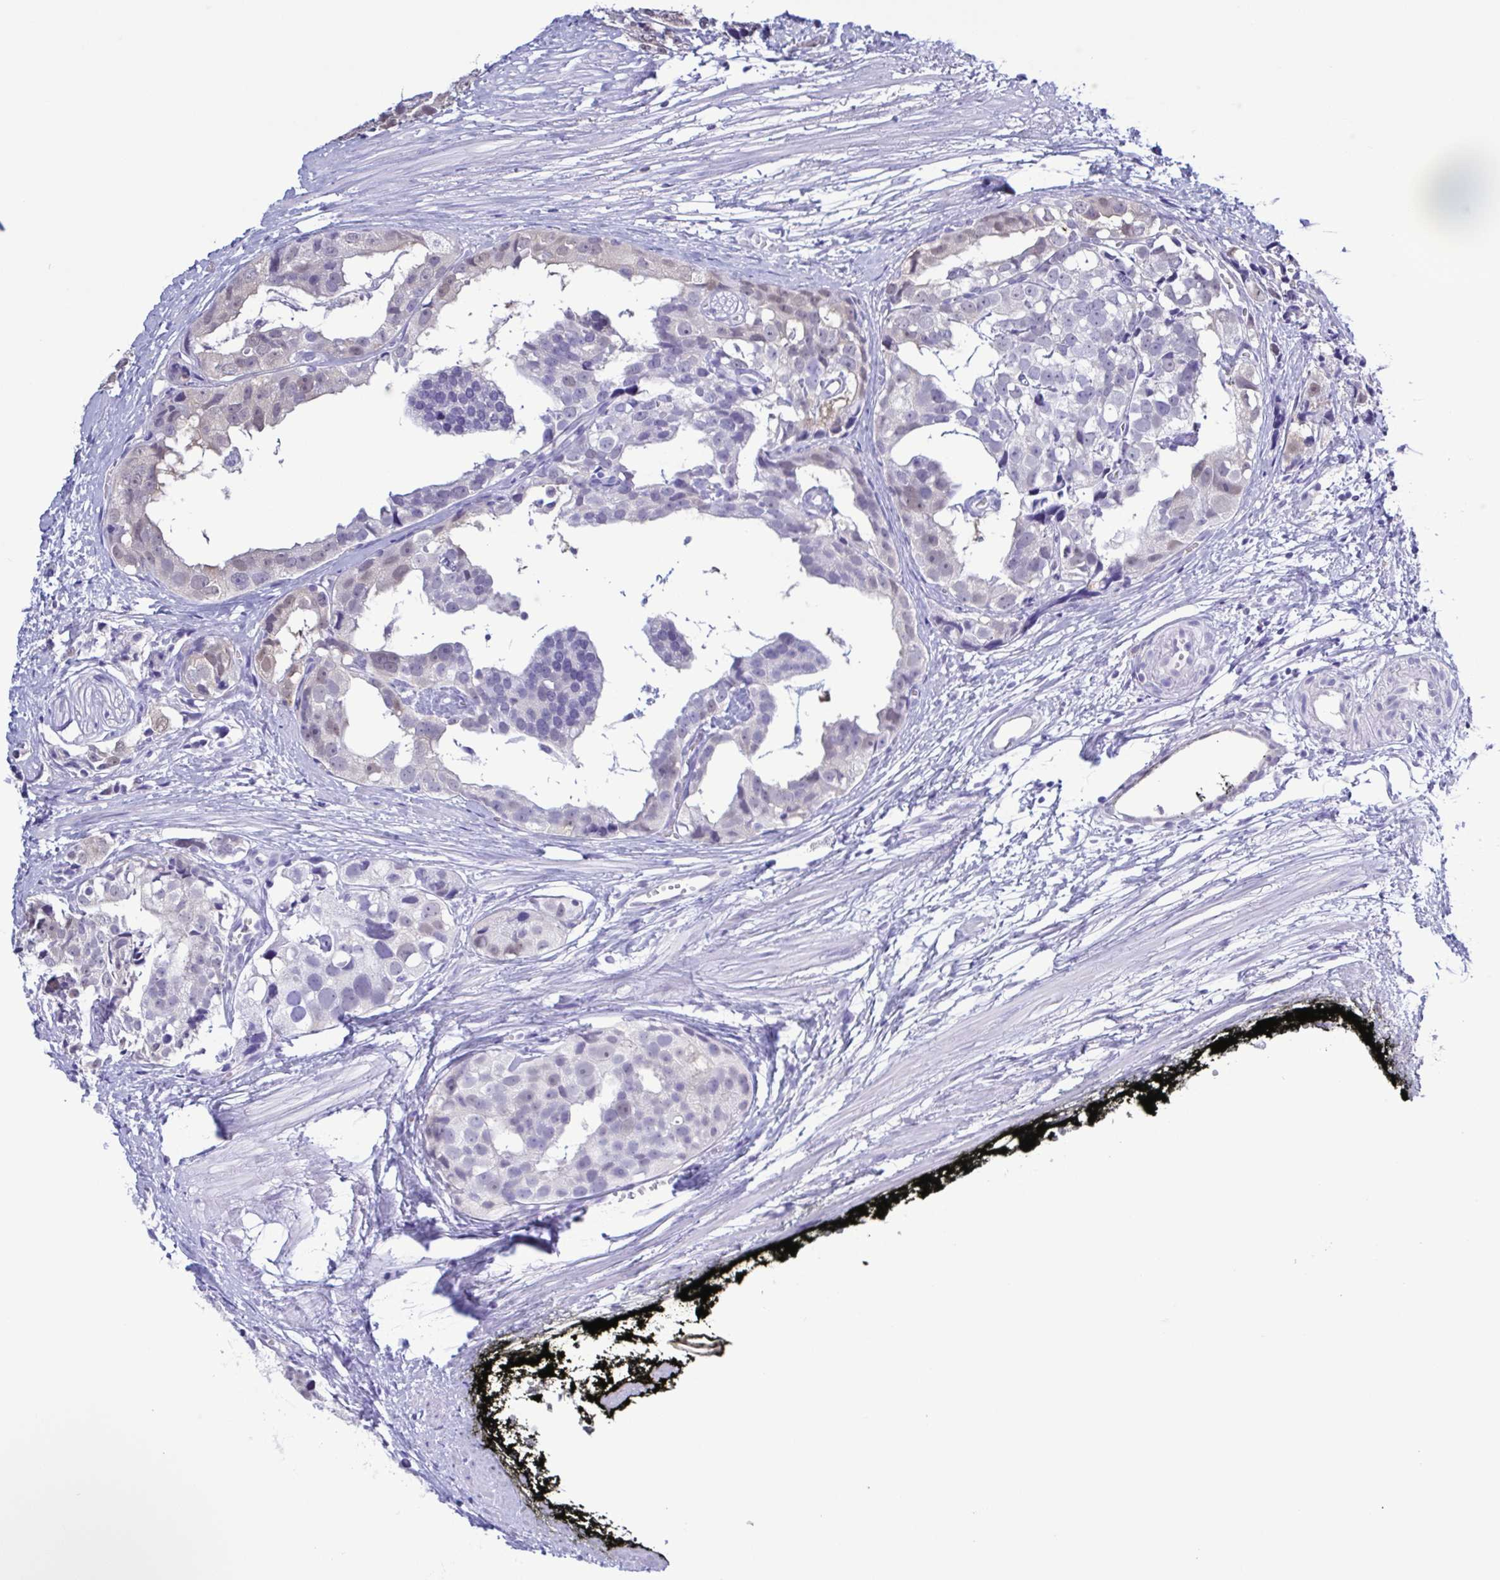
{"staining": {"intensity": "weak", "quantity": "<25%", "location": "nuclear"}, "tissue": "prostate cancer", "cell_type": "Tumor cells", "image_type": "cancer", "snomed": [{"axis": "morphology", "description": "Adenocarcinoma, High grade"}, {"axis": "topography", "description": "Prostate"}], "caption": "IHC of prostate cancer (high-grade adenocarcinoma) exhibits no expression in tumor cells.", "gene": "LDHC", "patient": {"sex": "male", "age": 71}}